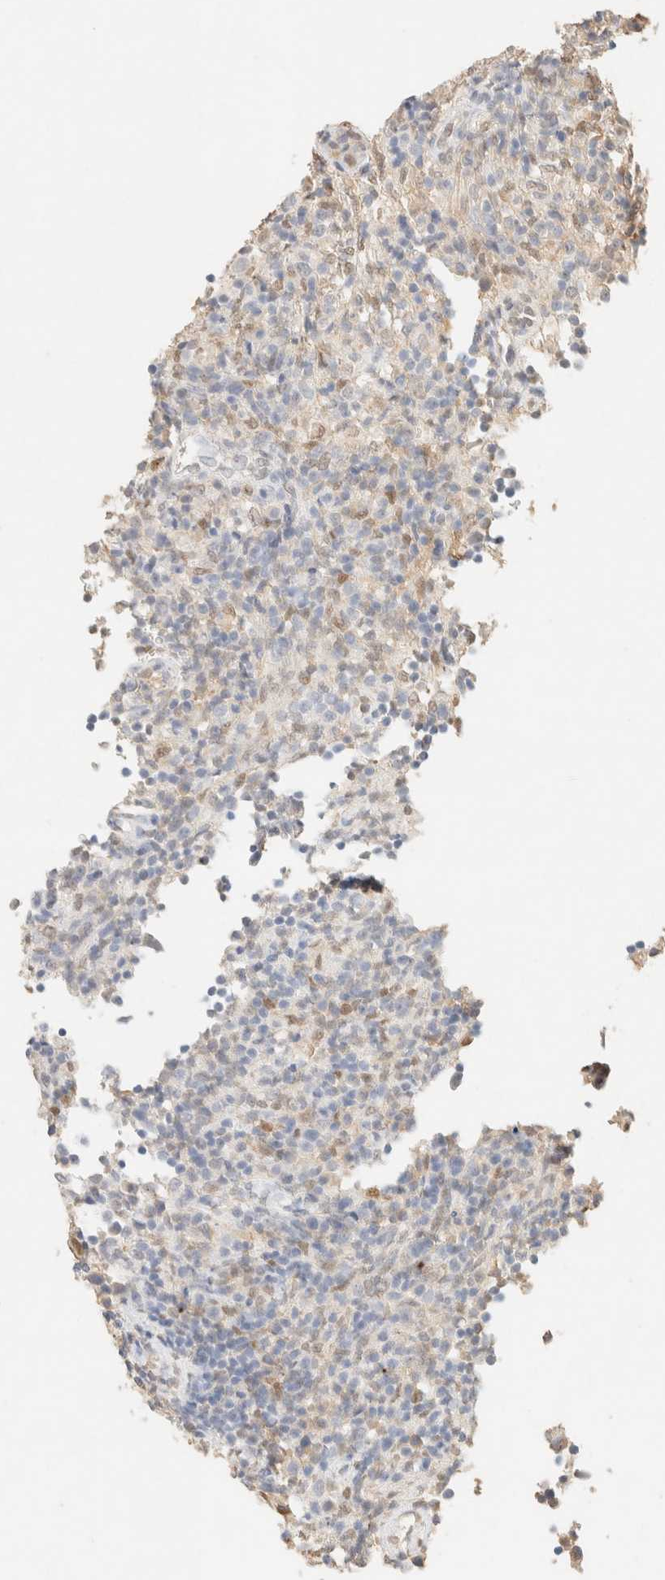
{"staining": {"intensity": "negative", "quantity": "none", "location": "none"}, "tissue": "lymphoma", "cell_type": "Tumor cells", "image_type": "cancer", "snomed": [{"axis": "morphology", "description": "Malignant lymphoma, non-Hodgkin's type, High grade"}, {"axis": "topography", "description": "Lymph node"}], "caption": "Immunohistochemistry (IHC) micrograph of human malignant lymphoma, non-Hodgkin's type (high-grade) stained for a protein (brown), which reveals no staining in tumor cells.", "gene": "S100A13", "patient": {"sex": "female", "age": 76}}